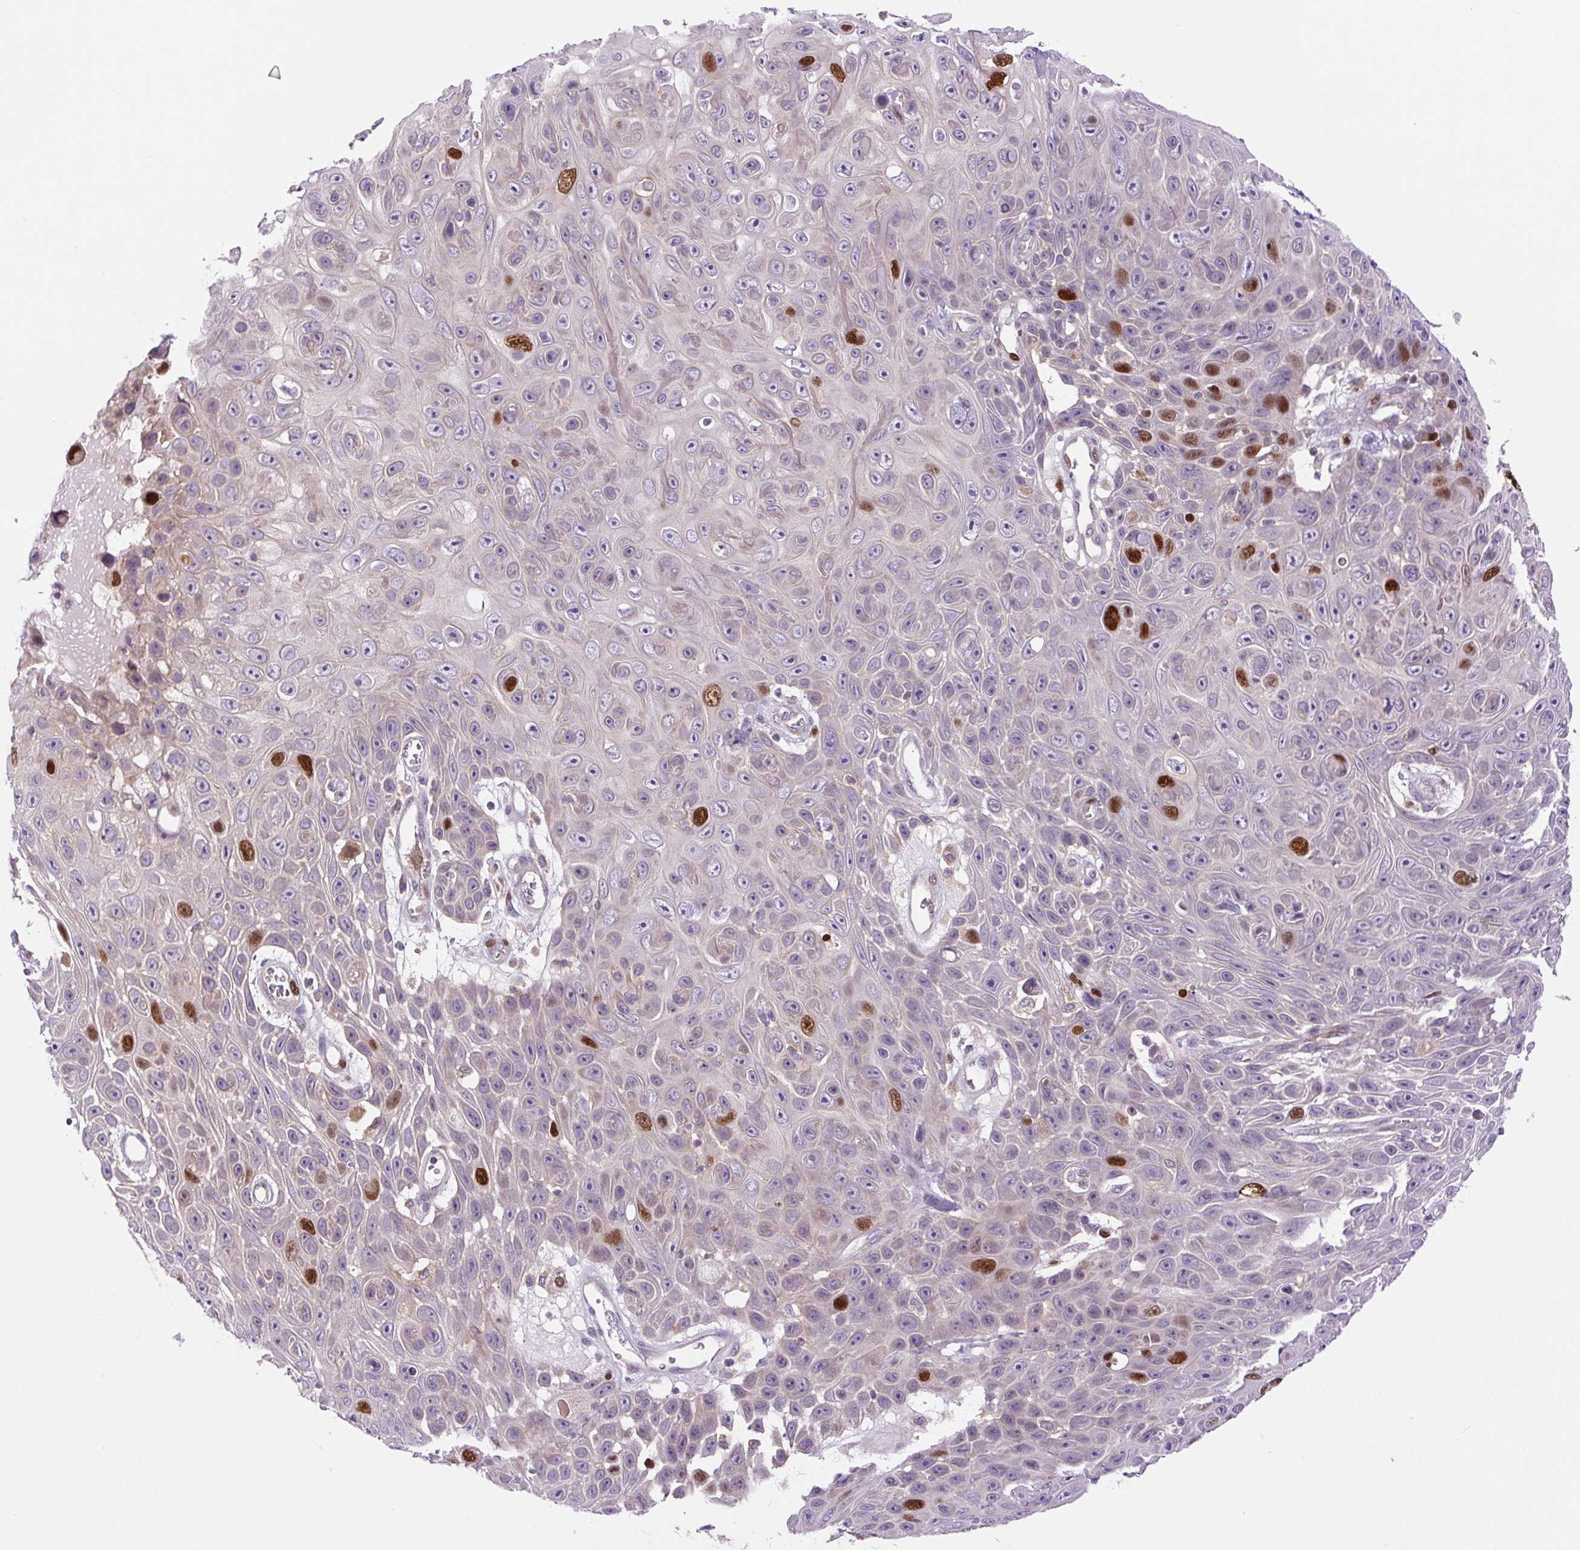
{"staining": {"intensity": "moderate", "quantity": "25%-75%", "location": "nuclear"}, "tissue": "skin cancer", "cell_type": "Tumor cells", "image_type": "cancer", "snomed": [{"axis": "morphology", "description": "Squamous cell carcinoma, NOS"}, {"axis": "topography", "description": "Skin"}], "caption": "Protein staining of skin cancer tissue reveals moderate nuclear expression in about 25%-75% of tumor cells.", "gene": "KIFC1", "patient": {"sex": "male", "age": 82}}